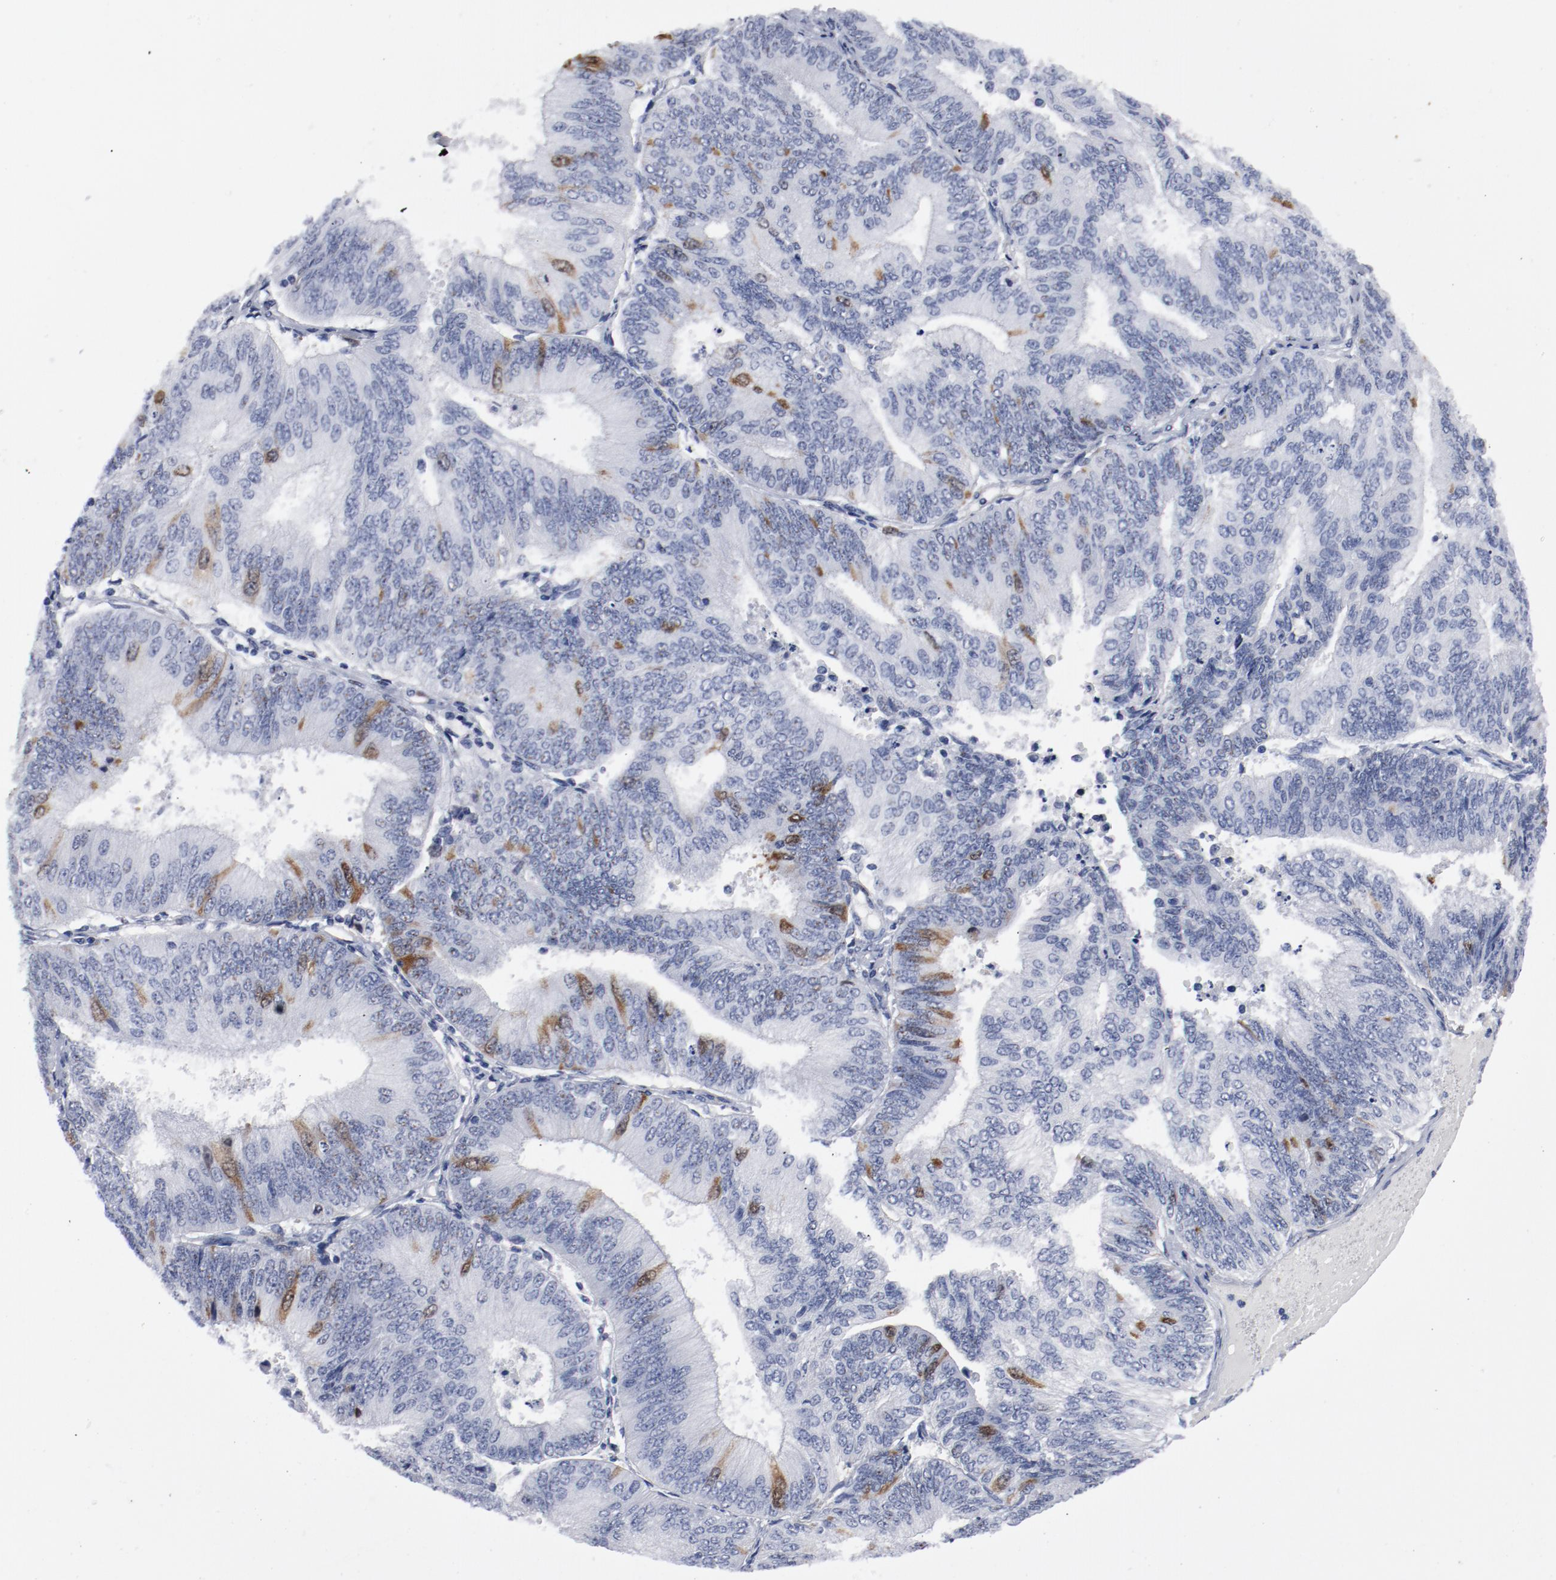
{"staining": {"intensity": "strong", "quantity": "<25%", "location": "cytoplasmic/membranous,nuclear"}, "tissue": "endometrial cancer", "cell_type": "Tumor cells", "image_type": "cancer", "snomed": [{"axis": "morphology", "description": "Adenocarcinoma, NOS"}, {"axis": "topography", "description": "Endometrium"}], "caption": "Endometrial cancer stained with DAB immunohistochemistry (IHC) shows medium levels of strong cytoplasmic/membranous and nuclear expression in approximately <25% of tumor cells.", "gene": "CDC20", "patient": {"sex": "female", "age": 55}}